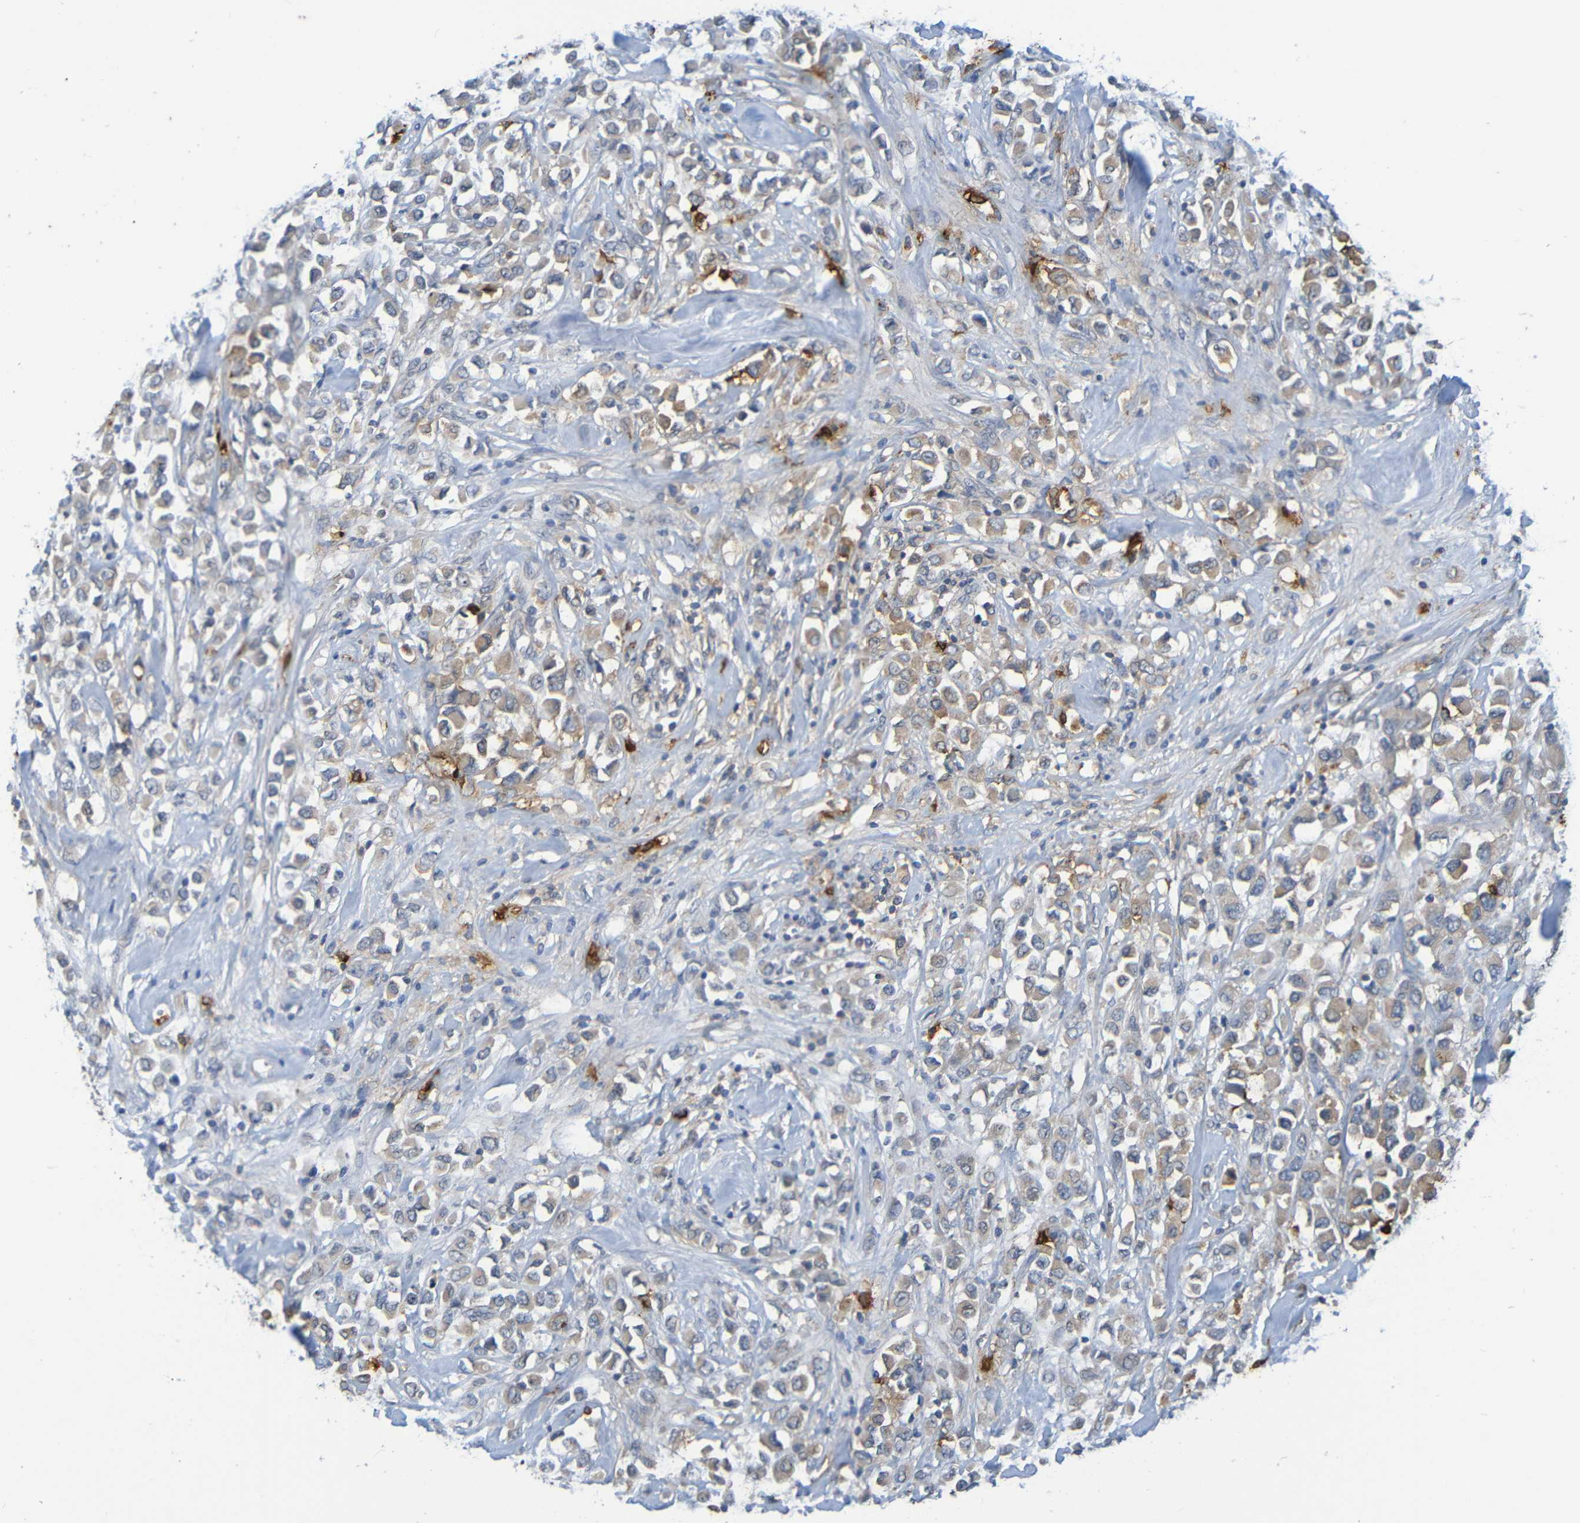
{"staining": {"intensity": "moderate", "quantity": "25%-75%", "location": "cytoplasmic/membranous"}, "tissue": "breast cancer", "cell_type": "Tumor cells", "image_type": "cancer", "snomed": [{"axis": "morphology", "description": "Duct carcinoma"}, {"axis": "topography", "description": "Breast"}], "caption": "A brown stain labels moderate cytoplasmic/membranous staining of a protein in human breast cancer tumor cells.", "gene": "C3AR1", "patient": {"sex": "female", "age": 61}}